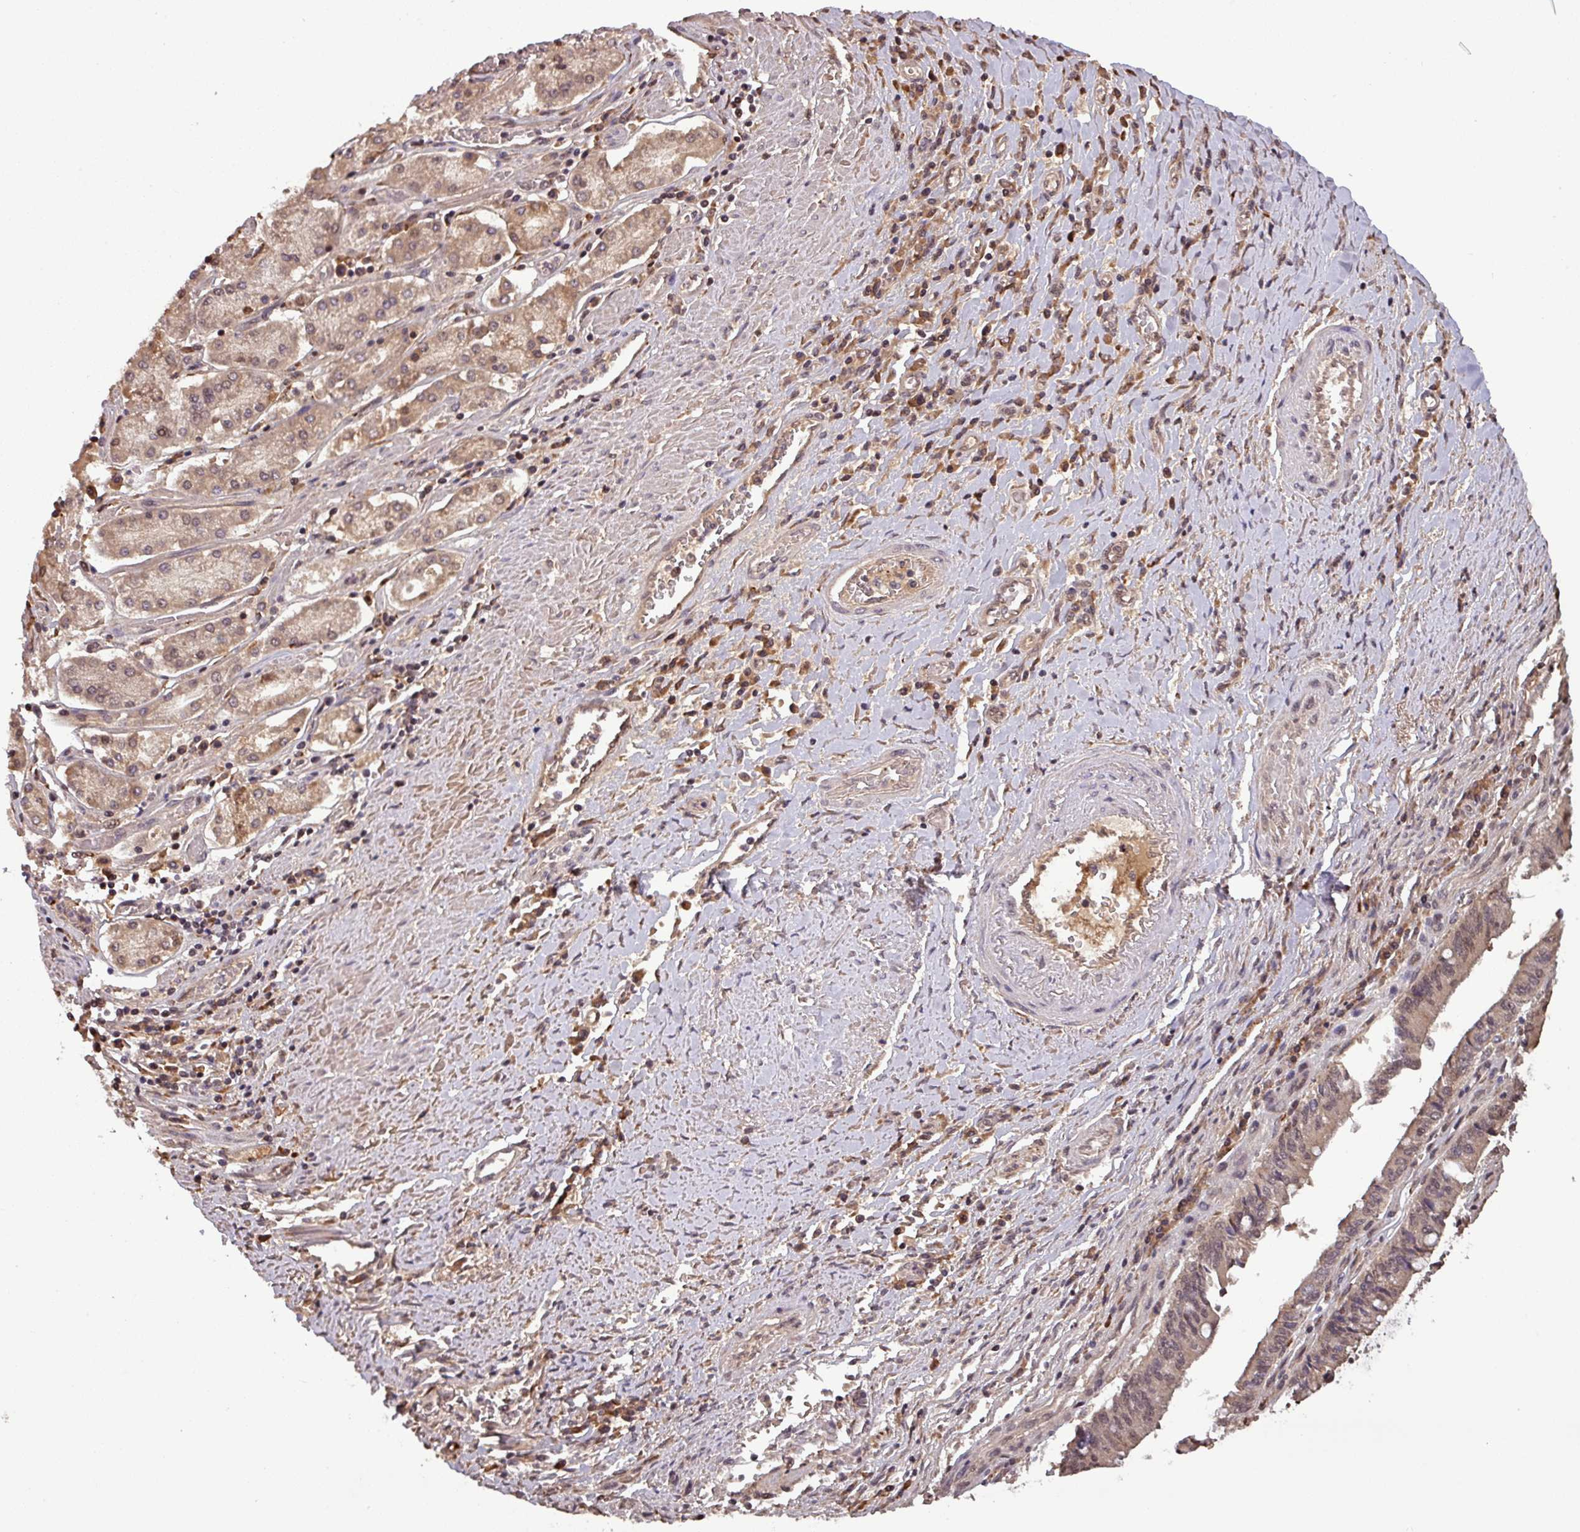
{"staining": {"intensity": "weak", "quantity": ">75%", "location": "cytoplasmic/membranous,nuclear"}, "tissue": "pancreatic cancer", "cell_type": "Tumor cells", "image_type": "cancer", "snomed": [{"axis": "morphology", "description": "Adenocarcinoma, NOS"}, {"axis": "topography", "description": "Pancreas"}], "caption": "About >75% of tumor cells in human pancreatic cancer show weak cytoplasmic/membranous and nuclear protein positivity as visualized by brown immunohistochemical staining.", "gene": "NOB1", "patient": {"sex": "female", "age": 50}}